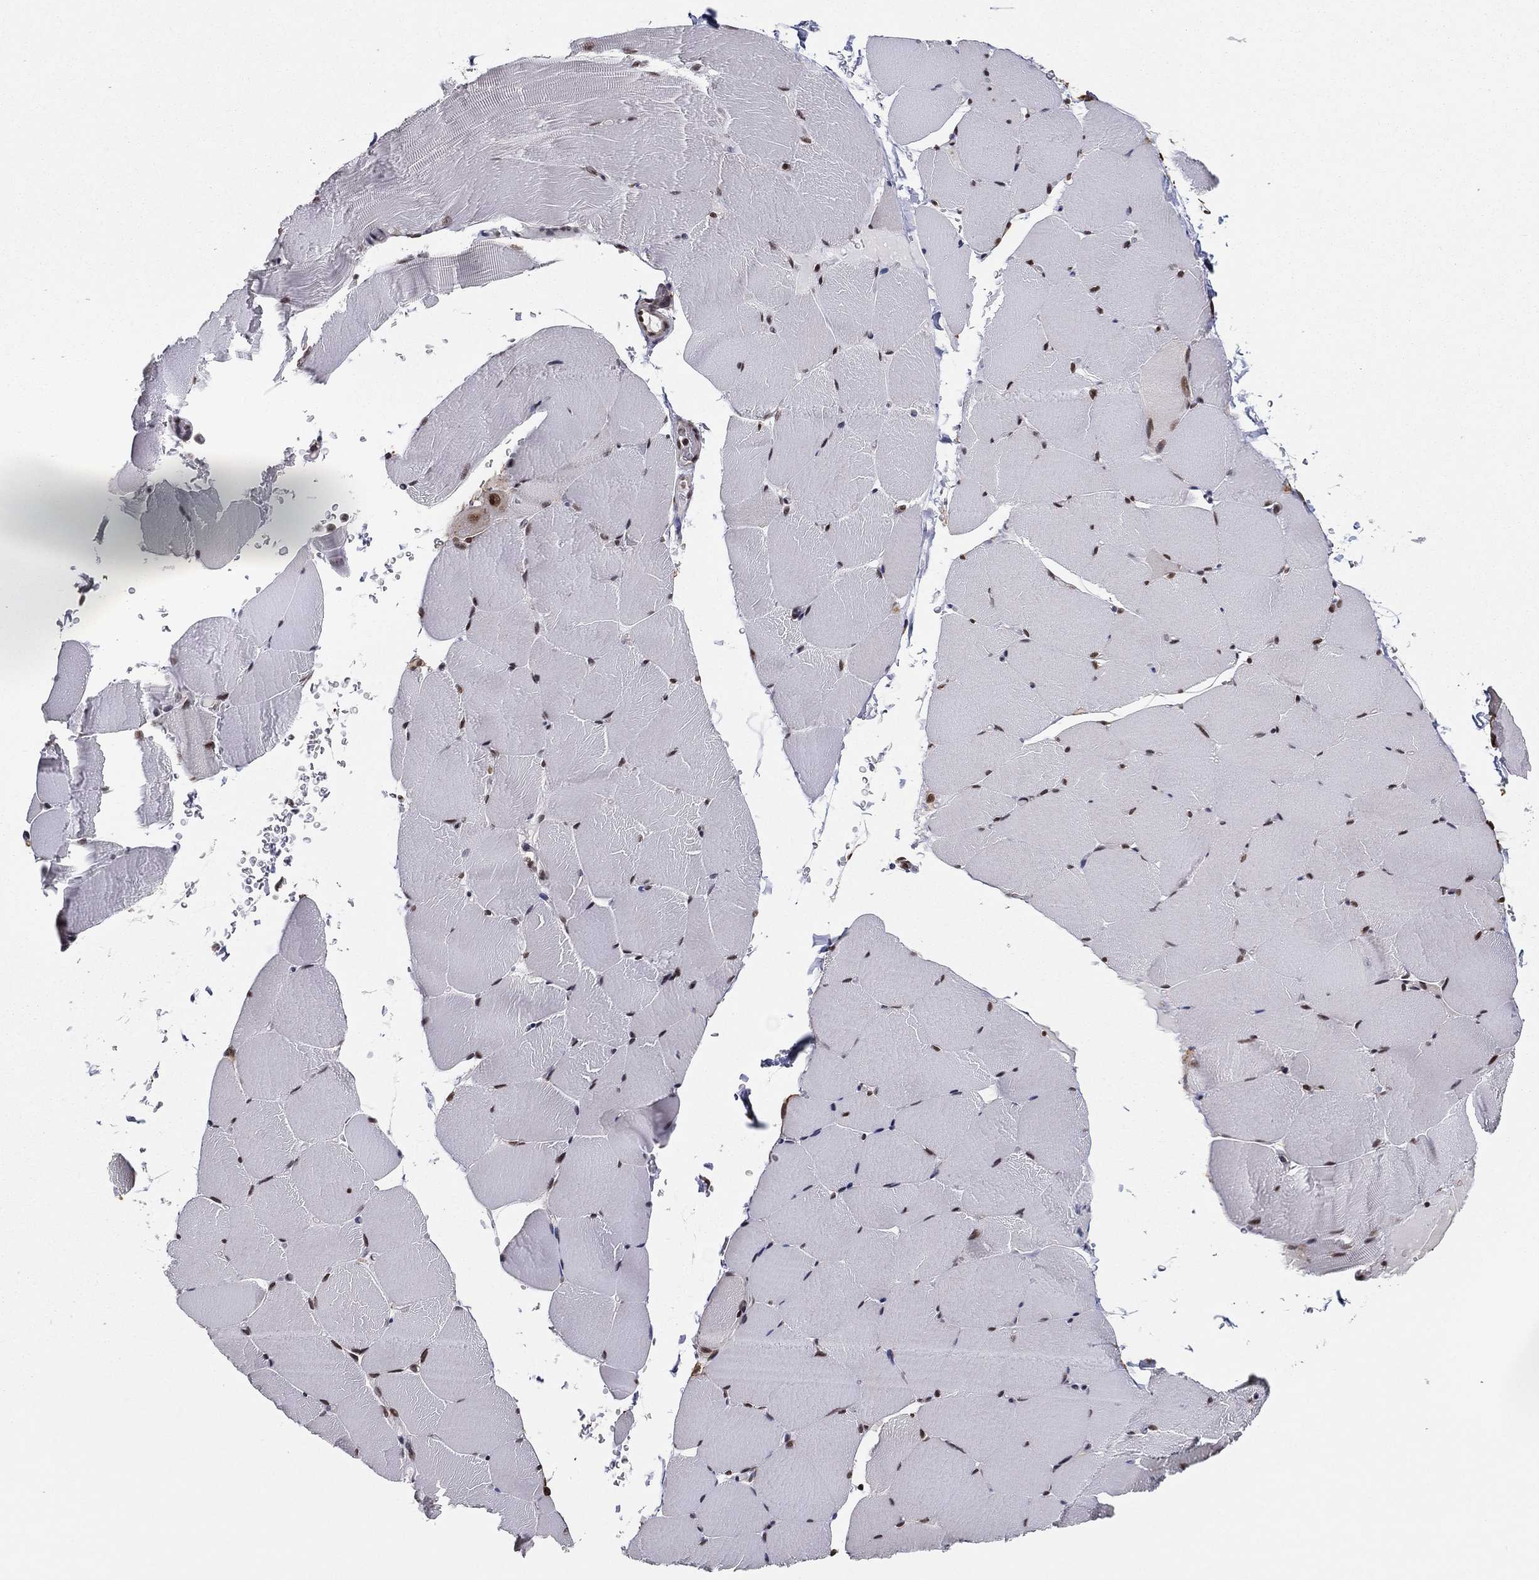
{"staining": {"intensity": "strong", "quantity": "25%-75%", "location": "nuclear"}, "tissue": "skeletal muscle", "cell_type": "Myocytes", "image_type": "normal", "snomed": [{"axis": "morphology", "description": "Normal tissue, NOS"}, {"axis": "topography", "description": "Skeletal muscle"}], "caption": "Strong nuclear expression for a protein is present in approximately 25%-75% of myocytes of unremarkable skeletal muscle using immunohistochemistry.", "gene": "GPALPP1", "patient": {"sex": "female", "age": 37}}